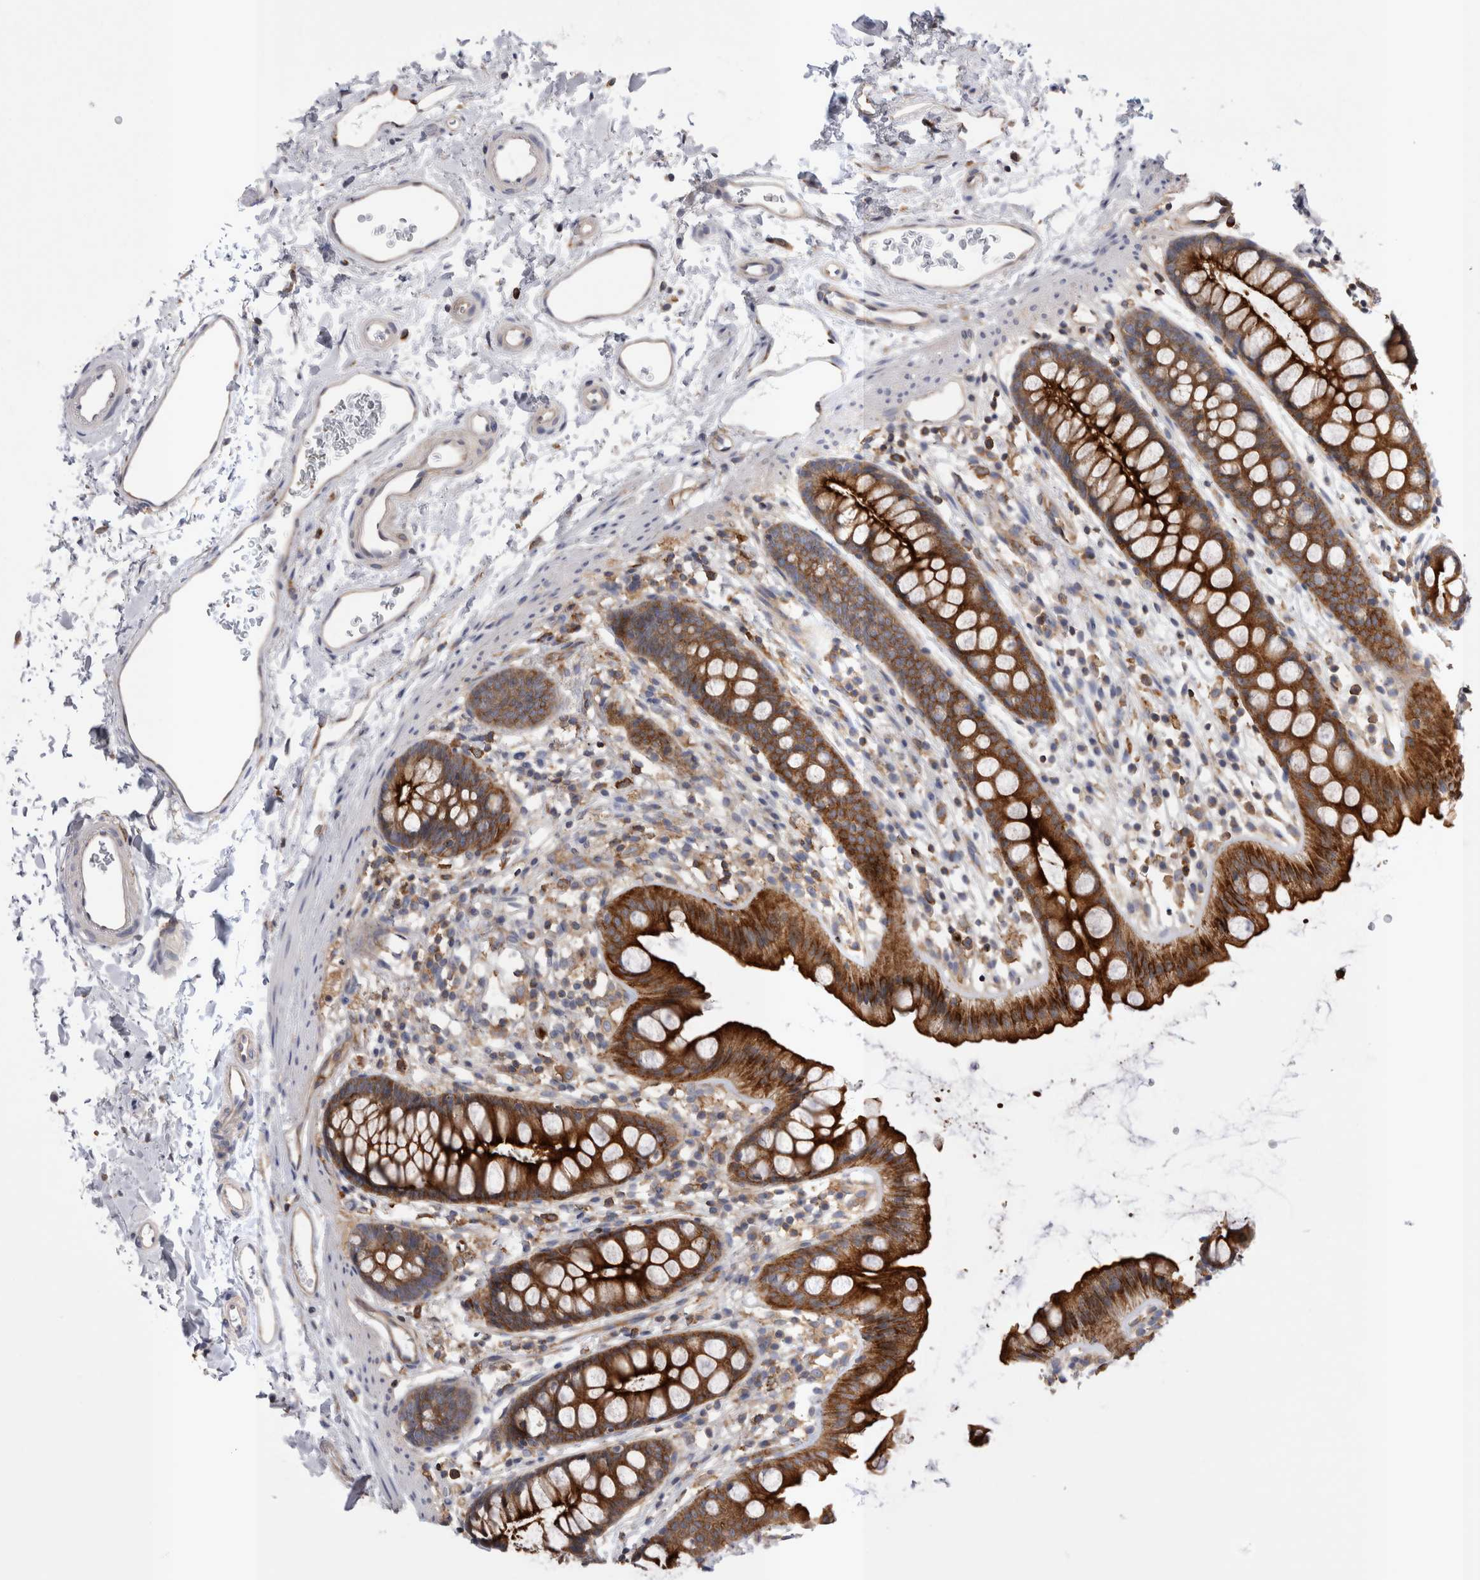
{"staining": {"intensity": "strong", "quantity": ">75%", "location": "cytoplasmic/membranous"}, "tissue": "rectum", "cell_type": "Glandular cells", "image_type": "normal", "snomed": [{"axis": "morphology", "description": "Normal tissue, NOS"}, {"axis": "topography", "description": "Rectum"}], "caption": "Brown immunohistochemical staining in unremarkable rectum displays strong cytoplasmic/membranous expression in about >75% of glandular cells.", "gene": "RAB11FIP1", "patient": {"sex": "female", "age": 65}}